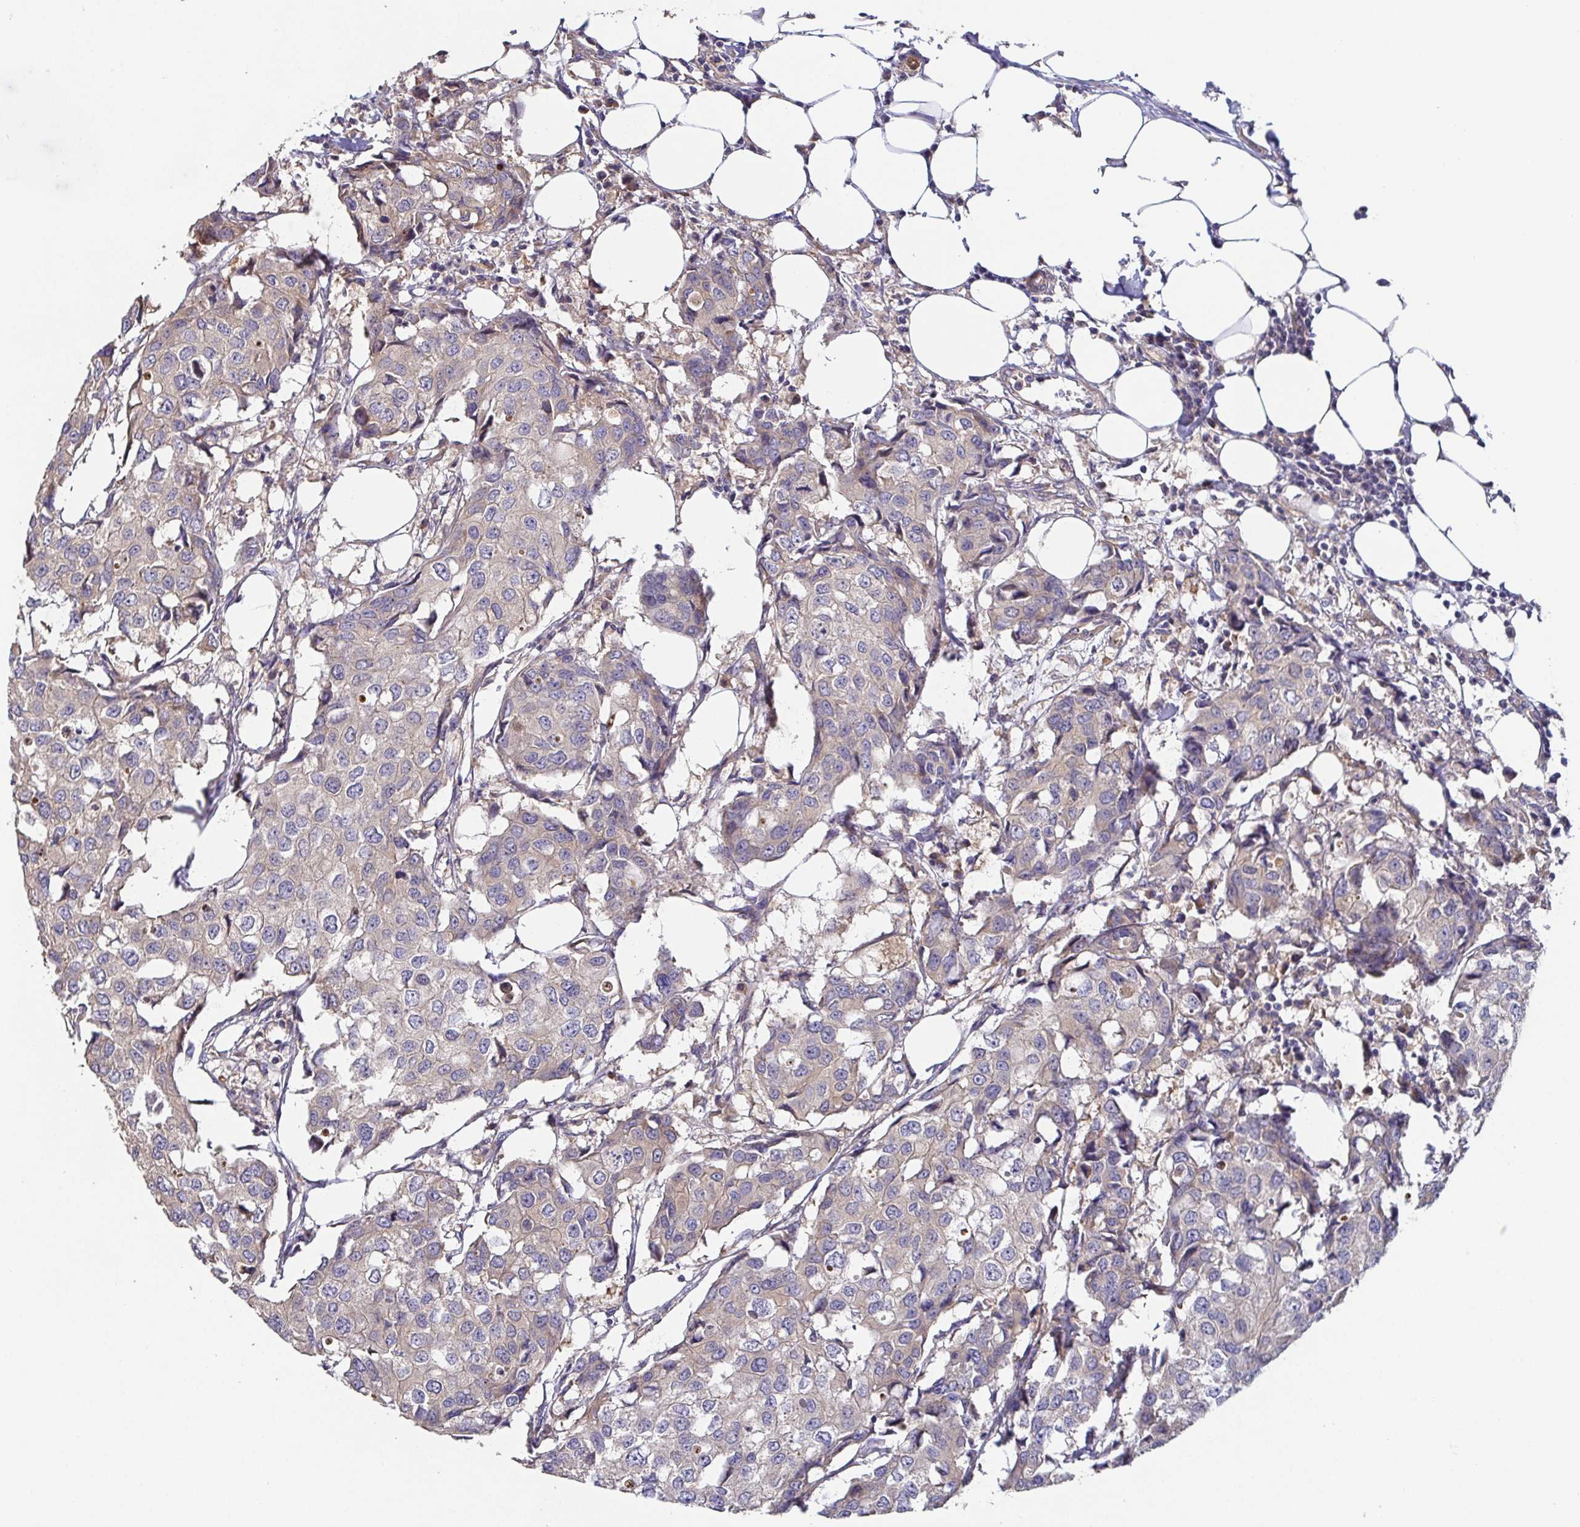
{"staining": {"intensity": "negative", "quantity": "none", "location": "none"}, "tissue": "breast cancer", "cell_type": "Tumor cells", "image_type": "cancer", "snomed": [{"axis": "morphology", "description": "Duct carcinoma"}, {"axis": "topography", "description": "Breast"}], "caption": "A photomicrograph of breast infiltrating ductal carcinoma stained for a protein displays no brown staining in tumor cells.", "gene": "EIF3D", "patient": {"sex": "female", "age": 27}}